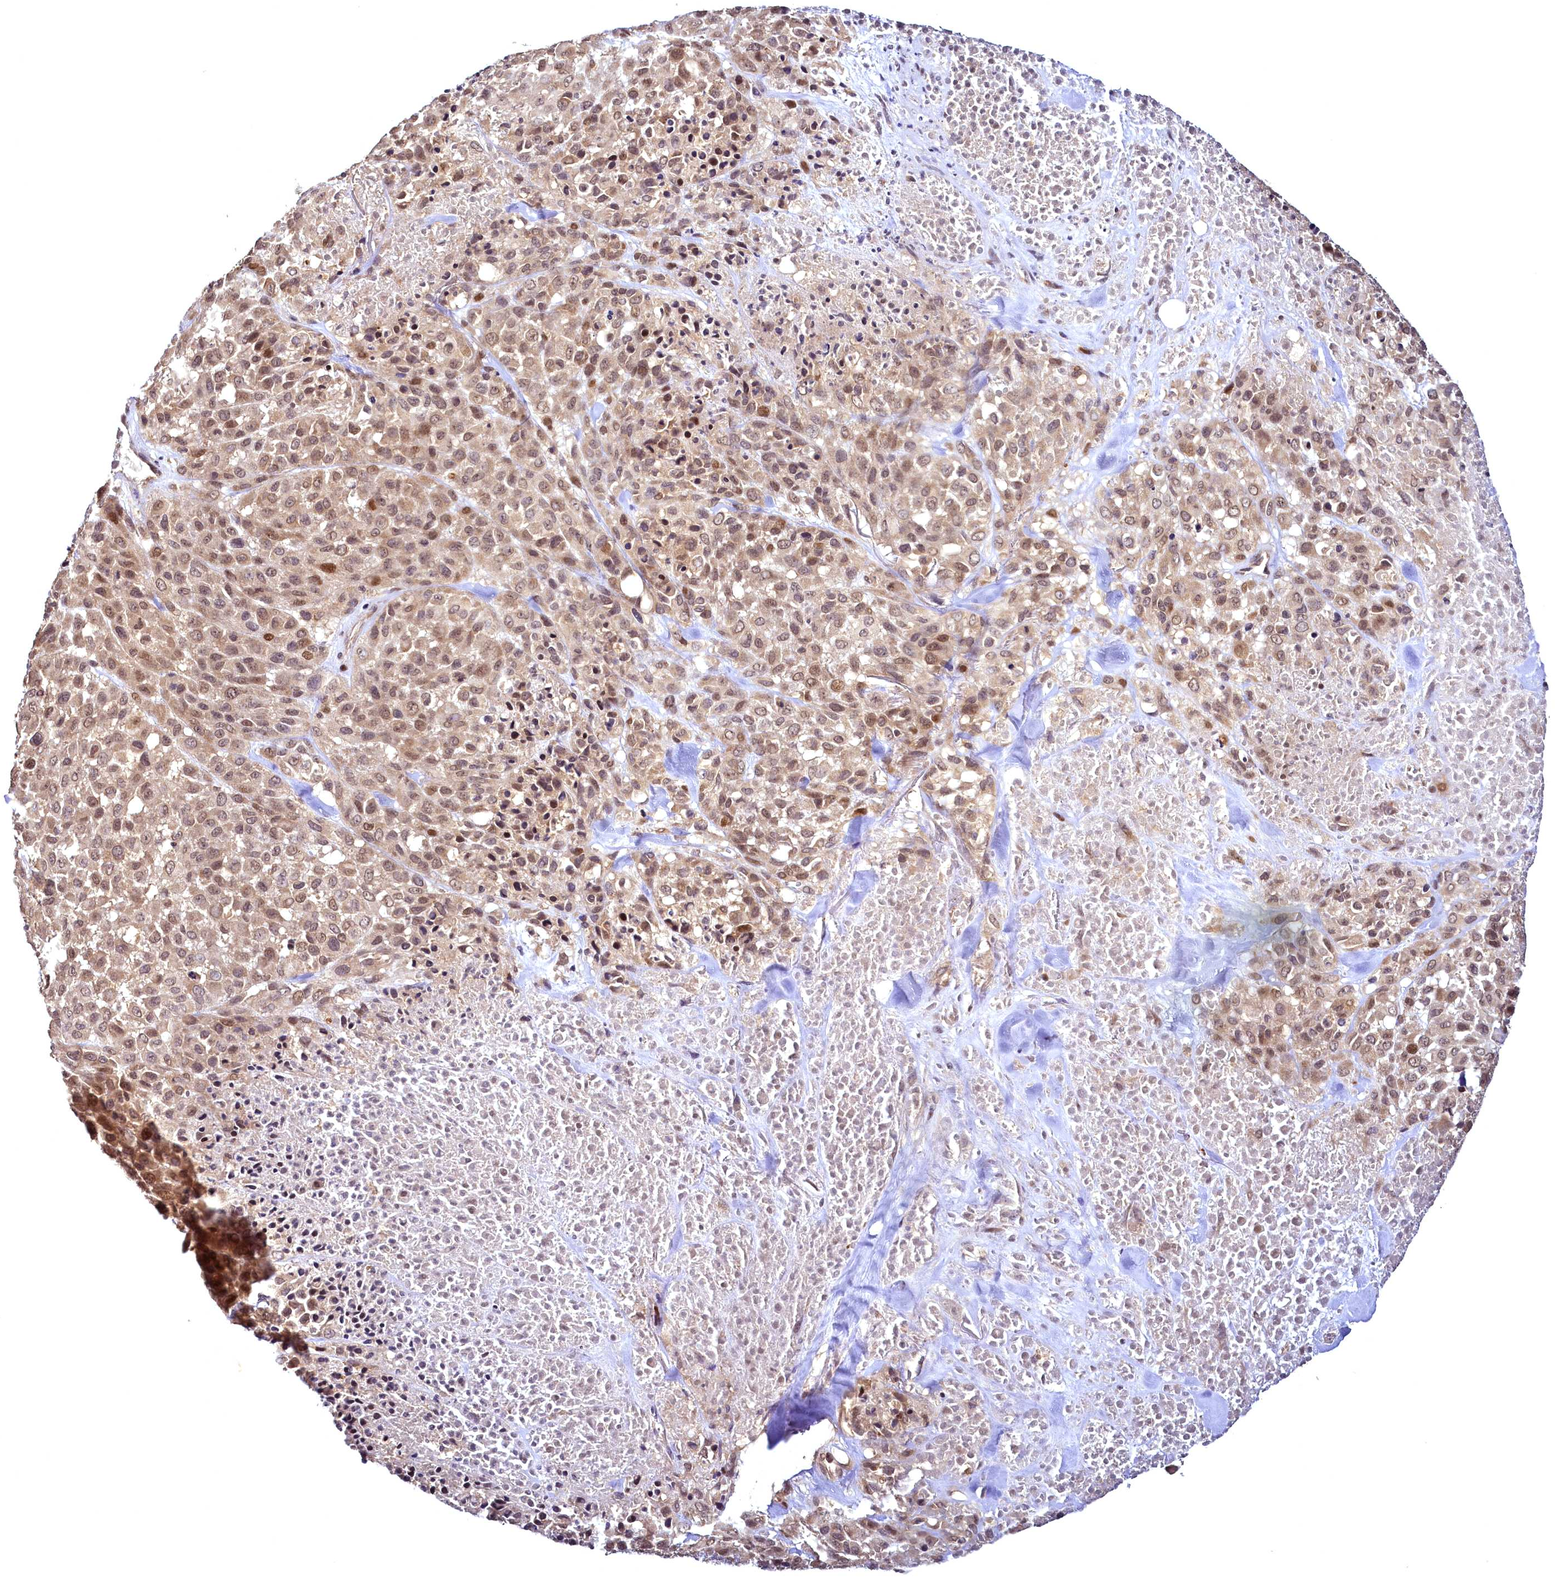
{"staining": {"intensity": "weak", "quantity": ">75%", "location": "cytoplasmic/membranous,nuclear"}, "tissue": "melanoma", "cell_type": "Tumor cells", "image_type": "cancer", "snomed": [{"axis": "morphology", "description": "Malignant melanoma, Metastatic site"}, {"axis": "topography", "description": "Skin"}], "caption": "Human melanoma stained with a protein marker shows weak staining in tumor cells.", "gene": "TMEM39A", "patient": {"sex": "female", "age": 81}}